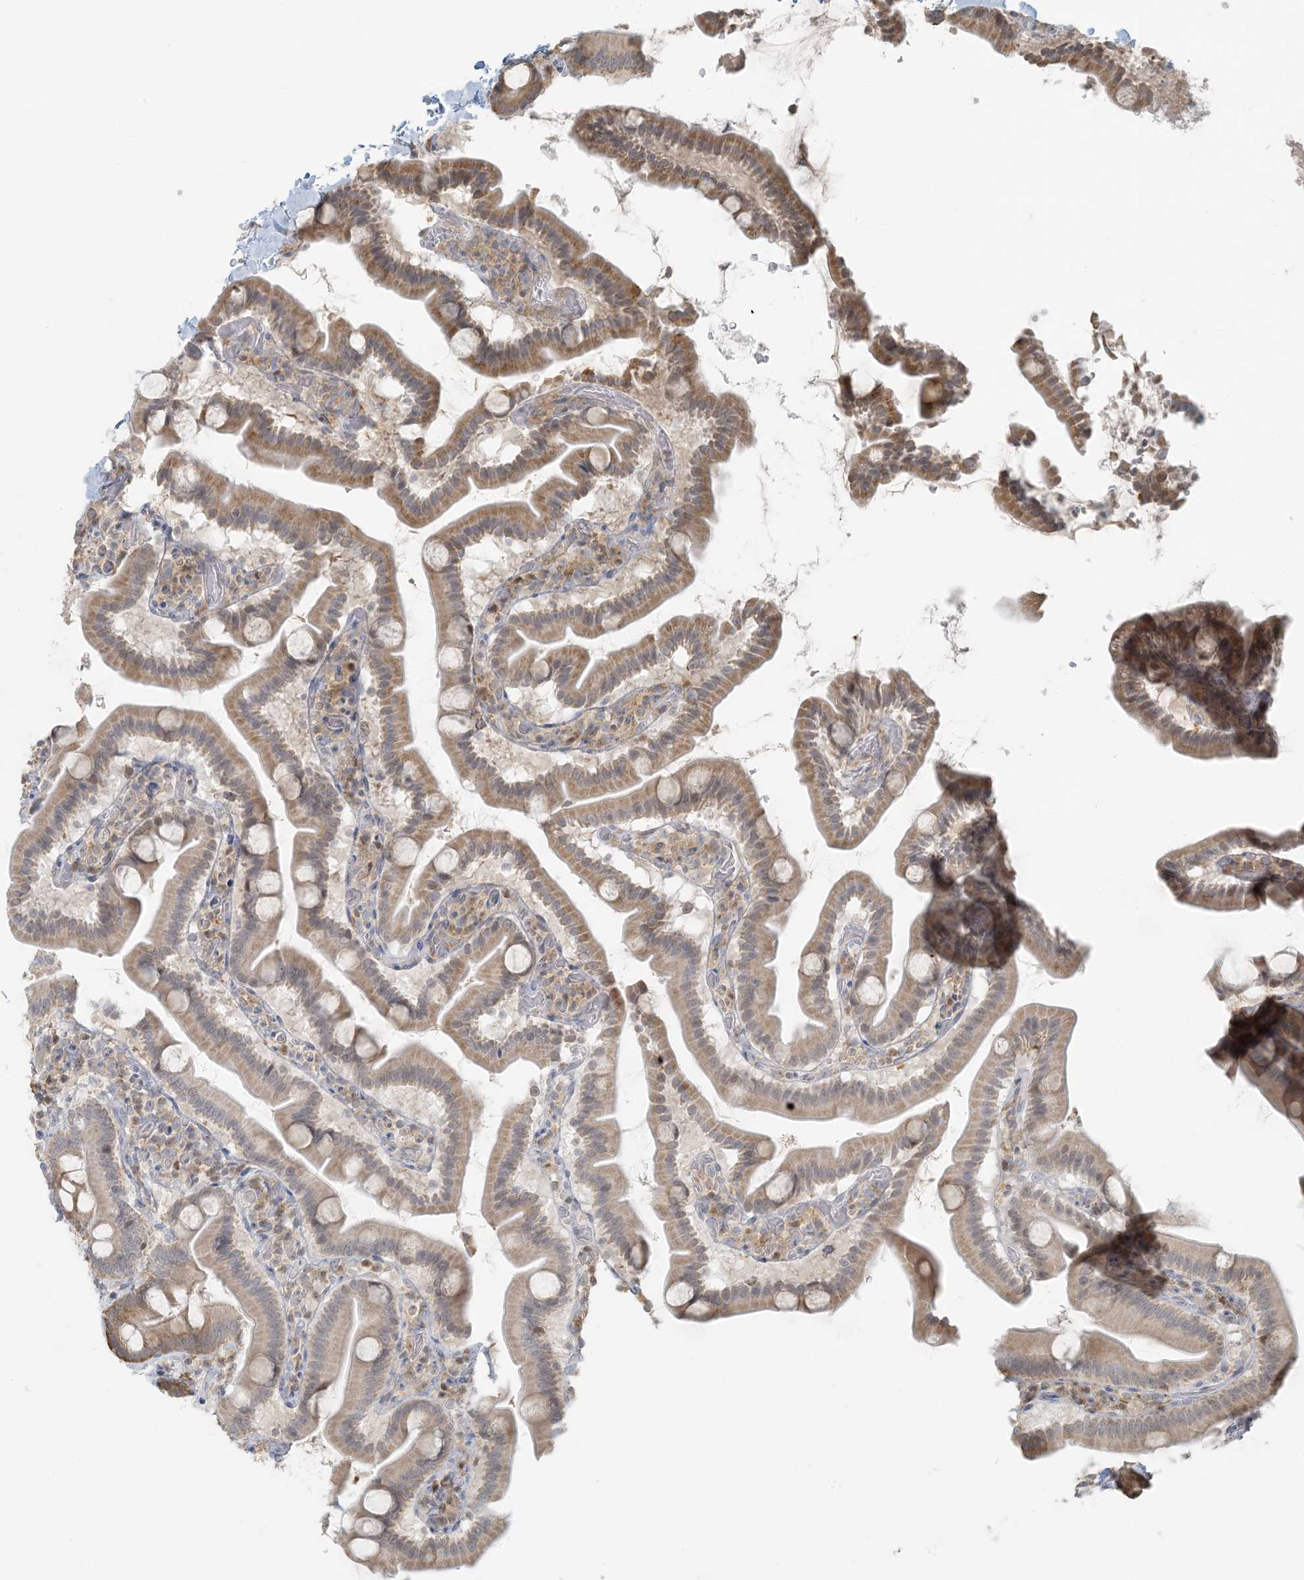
{"staining": {"intensity": "moderate", "quantity": ">75%", "location": "cytoplasmic/membranous"}, "tissue": "duodenum", "cell_type": "Glandular cells", "image_type": "normal", "snomed": [{"axis": "morphology", "description": "Normal tissue, NOS"}, {"axis": "topography", "description": "Duodenum"}], "caption": "Moderate cytoplasmic/membranous staining is seen in approximately >75% of glandular cells in normal duodenum.", "gene": "HACL1", "patient": {"sex": "male", "age": 55}}